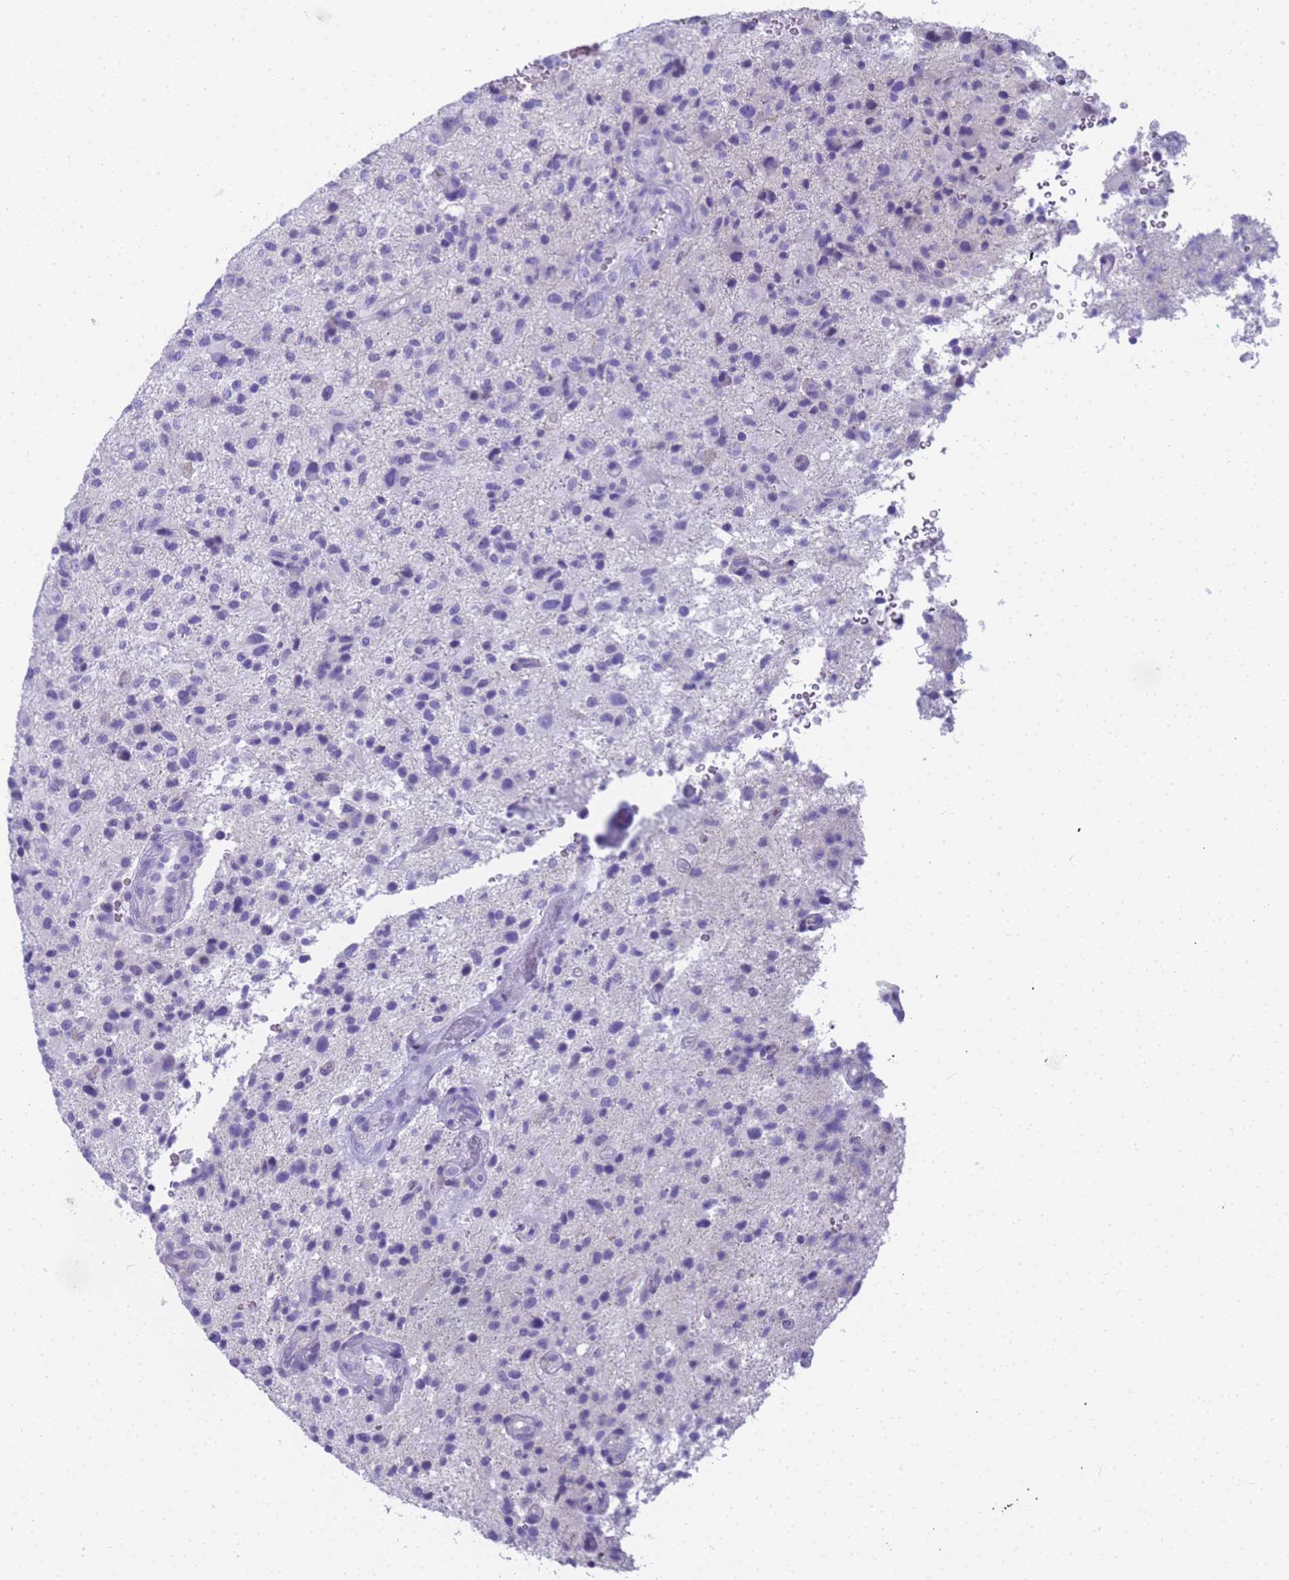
{"staining": {"intensity": "negative", "quantity": "none", "location": "none"}, "tissue": "glioma", "cell_type": "Tumor cells", "image_type": "cancer", "snomed": [{"axis": "morphology", "description": "Glioma, malignant, High grade"}, {"axis": "topography", "description": "Brain"}], "caption": "There is no significant staining in tumor cells of high-grade glioma (malignant).", "gene": "RNASE2", "patient": {"sex": "male", "age": 47}}